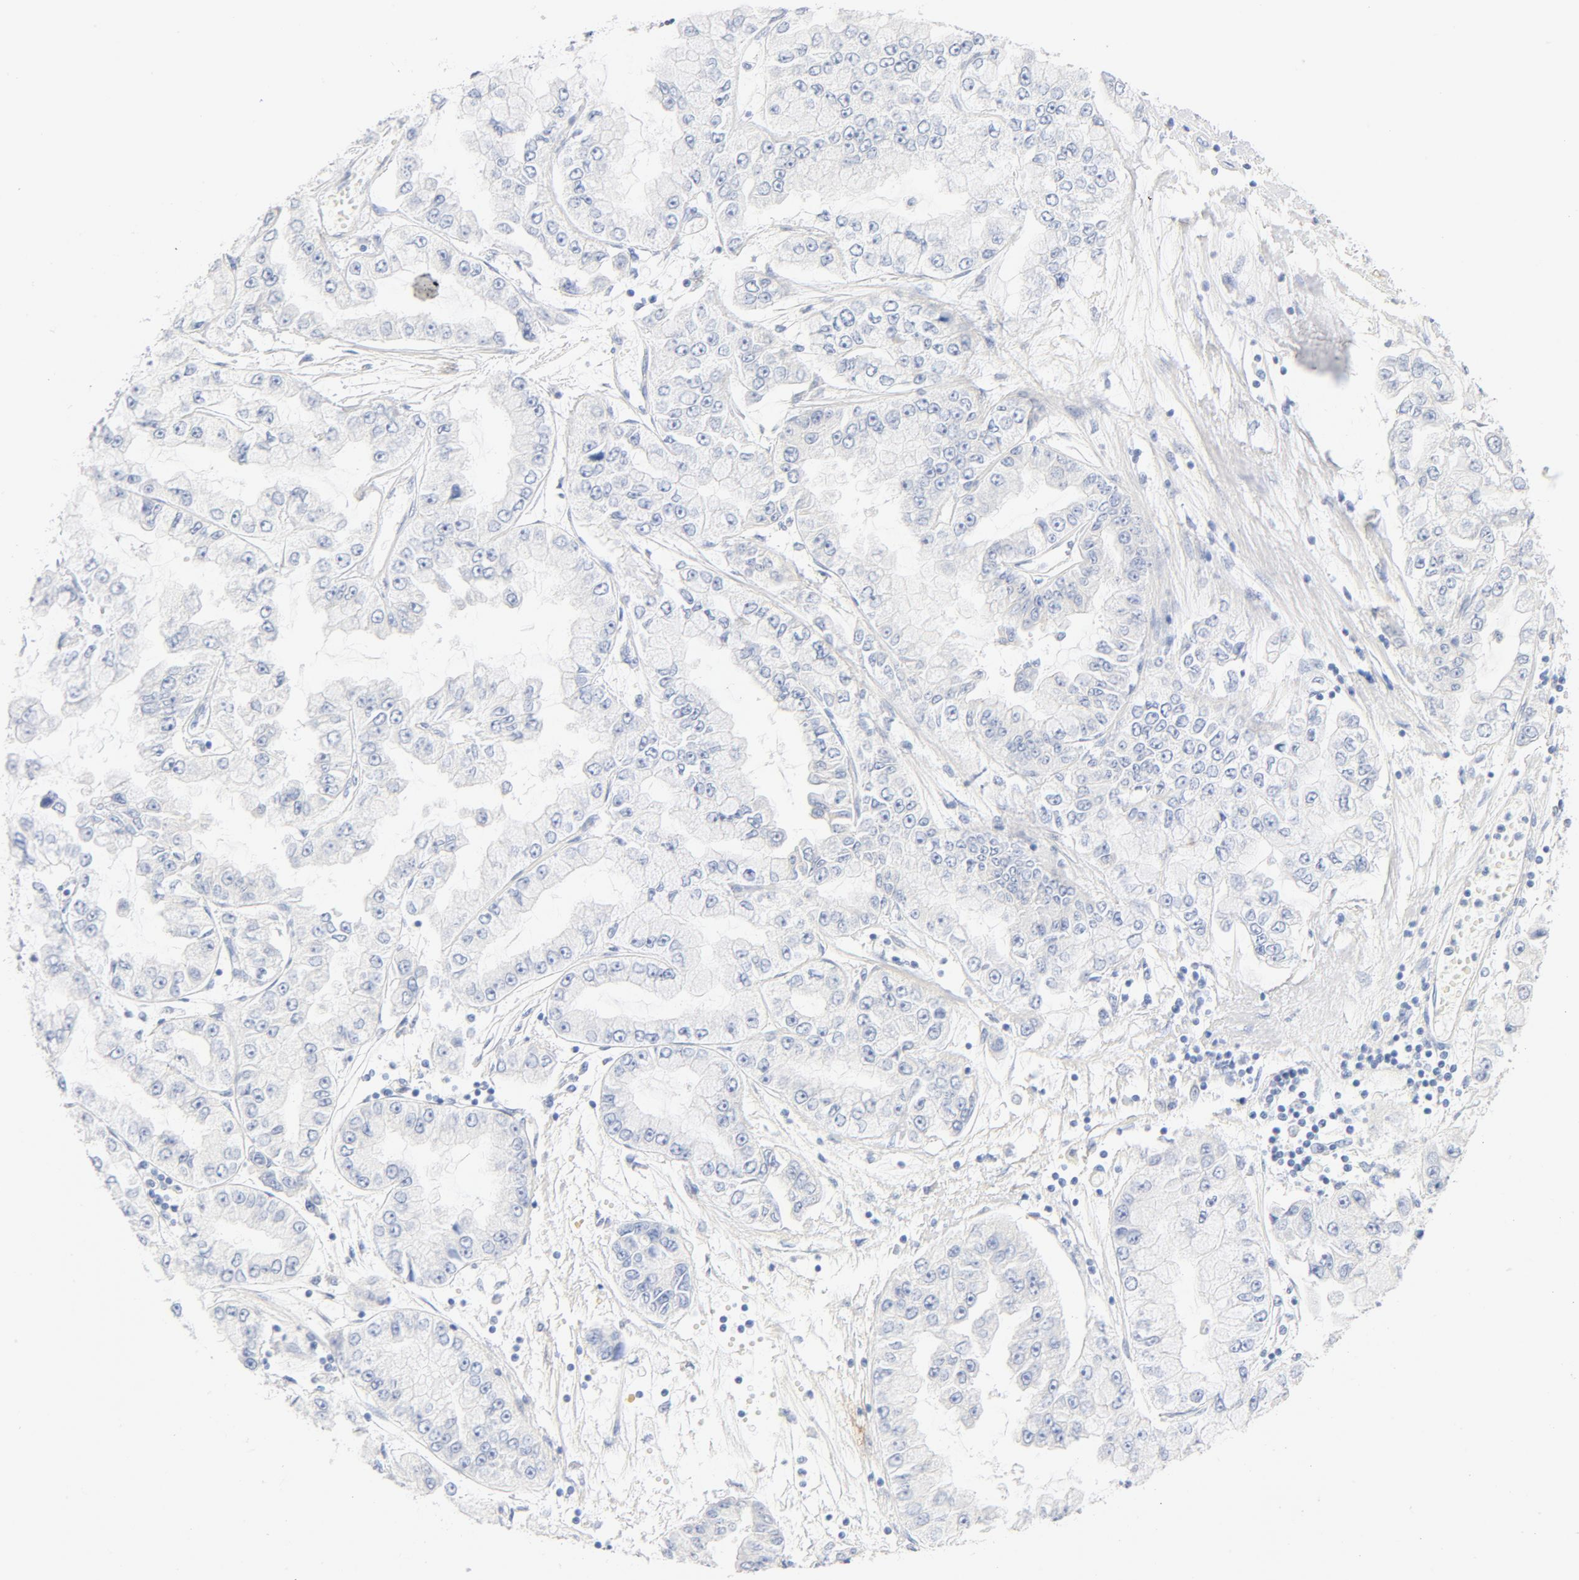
{"staining": {"intensity": "negative", "quantity": "none", "location": "none"}, "tissue": "liver cancer", "cell_type": "Tumor cells", "image_type": "cancer", "snomed": [{"axis": "morphology", "description": "Cholangiocarcinoma"}, {"axis": "topography", "description": "Liver"}], "caption": "IHC image of neoplastic tissue: liver cholangiocarcinoma stained with DAB (3,3'-diaminobenzidine) shows no significant protein positivity in tumor cells.", "gene": "HOMER1", "patient": {"sex": "female", "age": 79}}